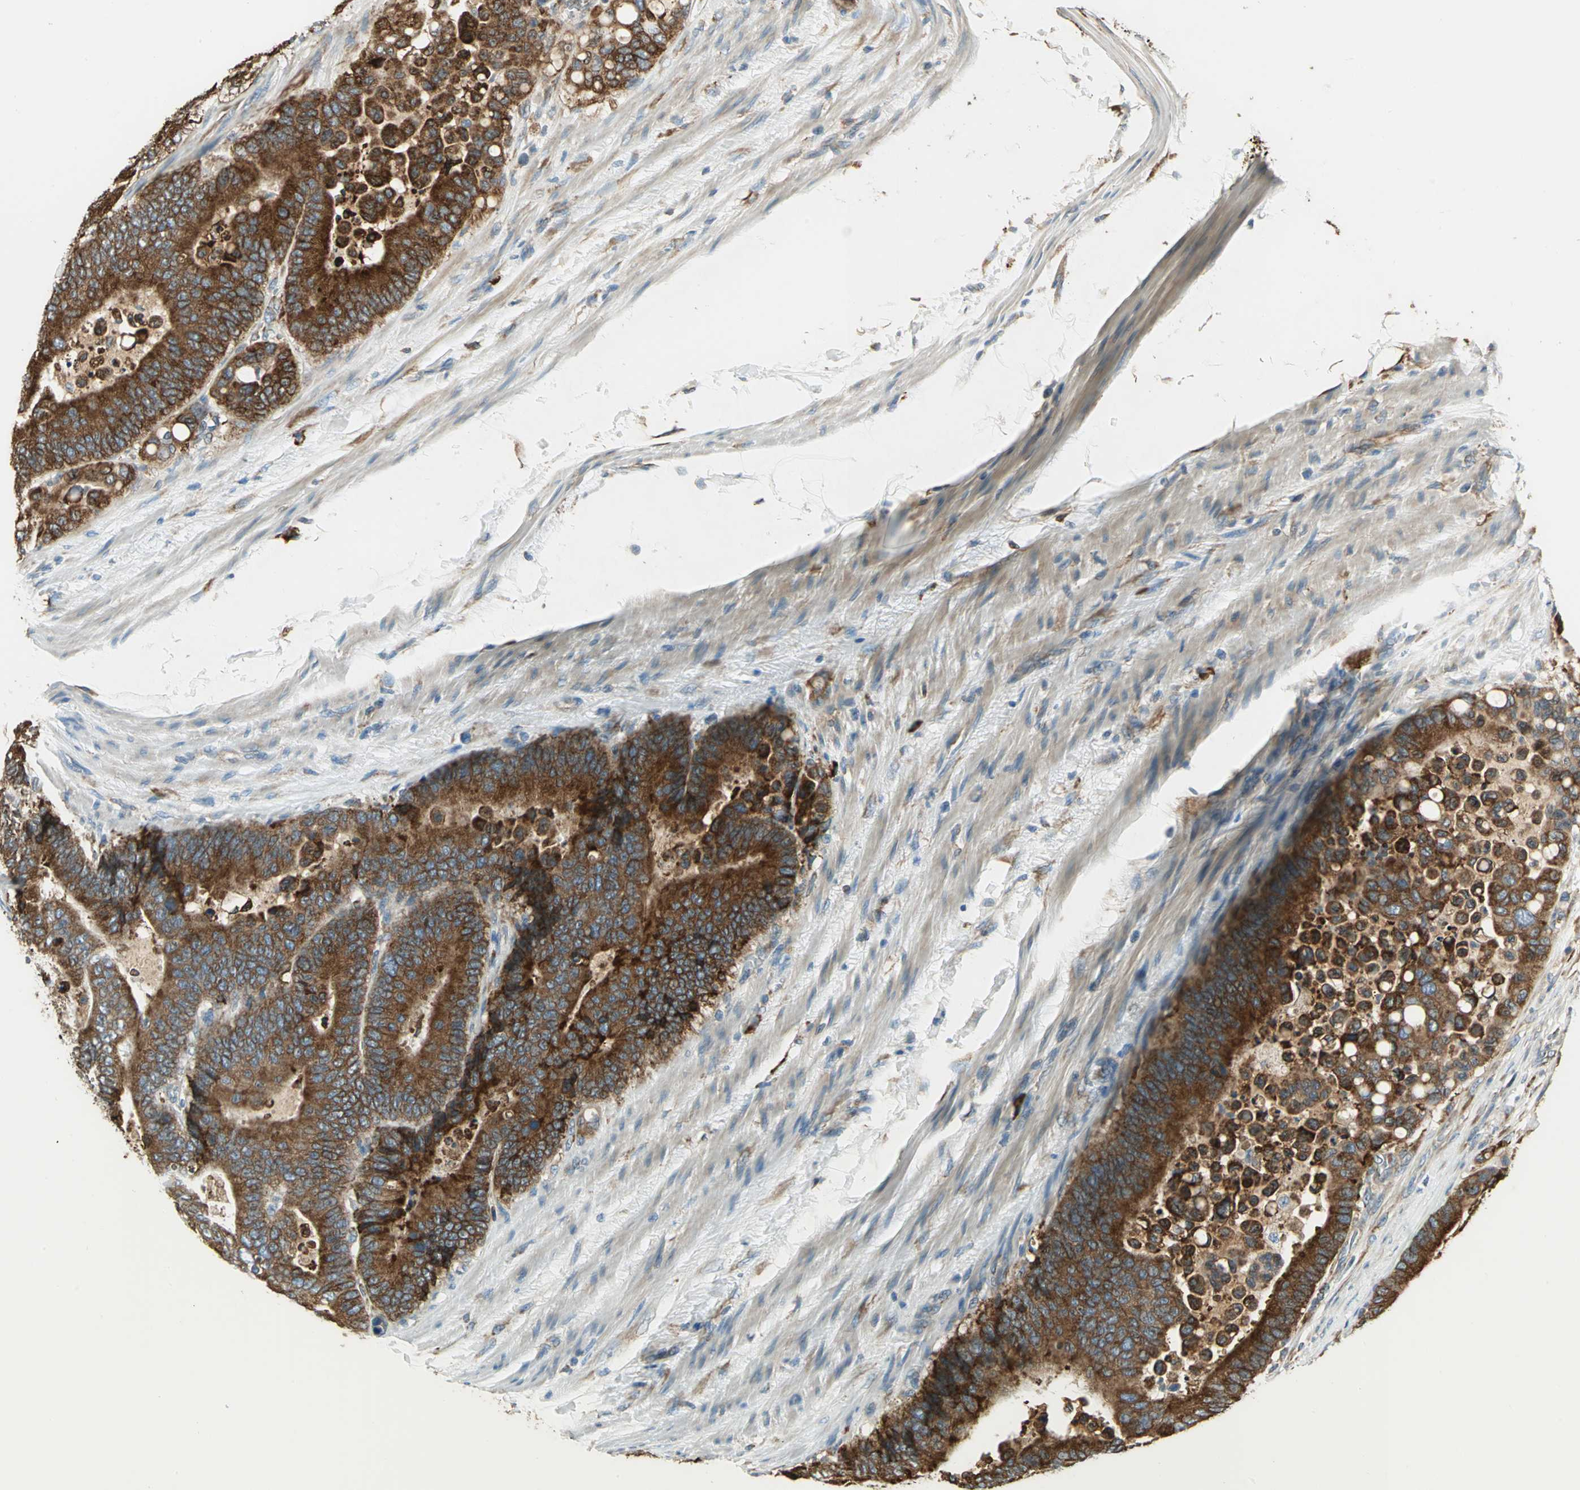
{"staining": {"intensity": "strong", "quantity": ">75%", "location": "cytoplasmic/membranous"}, "tissue": "colorectal cancer", "cell_type": "Tumor cells", "image_type": "cancer", "snomed": [{"axis": "morphology", "description": "Normal tissue, NOS"}, {"axis": "morphology", "description": "Adenocarcinoma, NOS"}, {"axis": "topography", "description": "Colon"}], "caption": "High-magnification brightfield microscopy of adenocarcinoma (colorectal) stained with DAB (3,3'-diaminobenzidine) (brown) and counterstained with hematoxylin (blue). tumor cells exhibit strong cytoplasmic/membranous positivity is appreciated in about>75% of cells. (DAB (3,3'-diaminobenzidine) IHC, brown staining for protein, blue staining for nuclei).", "gene": "PDIA4", "patient": {"sex": "male", "age": 82}}